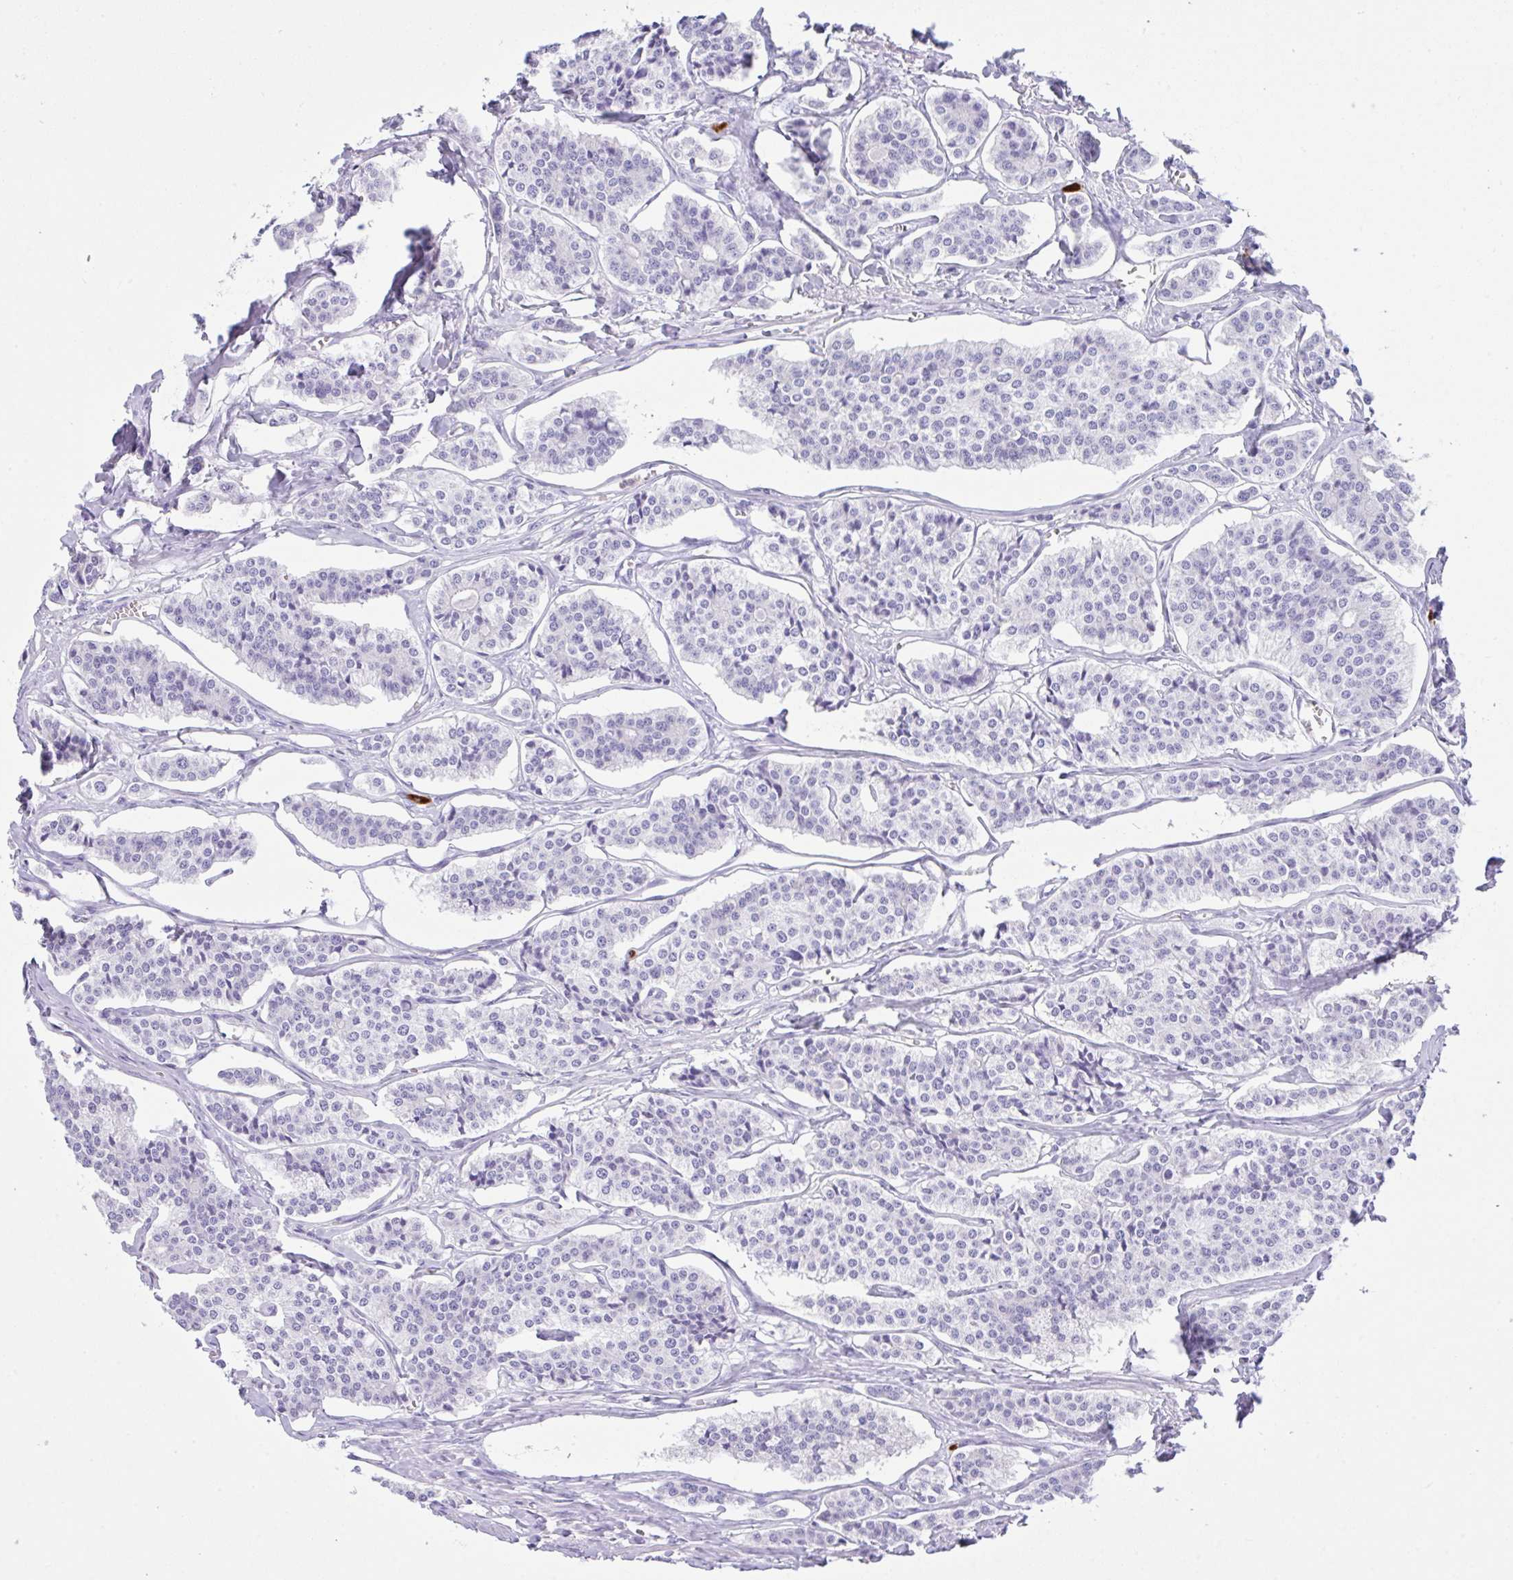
{"staining": {"intensity": "negative", "quantity": "none", "location": "none"}, "tissue": "carcinoid", "cell_type": "Tumor cells", "image_type": "cancer", "snomed": [{"axis": "morphology", "description": "Carcinoid, malignant, NOS"}, {"axis": "topography", "description": "Small intestine"}], "caption": "IHC of carcinoid (malignant) reveals no staining in tumor cells. (DAB (3,3'-diaminobenzidine) IHC visualized using brightfield microscopy, high magnification).", "gene": "NCF1", "patient": {"sex": "male", "age": 63}}